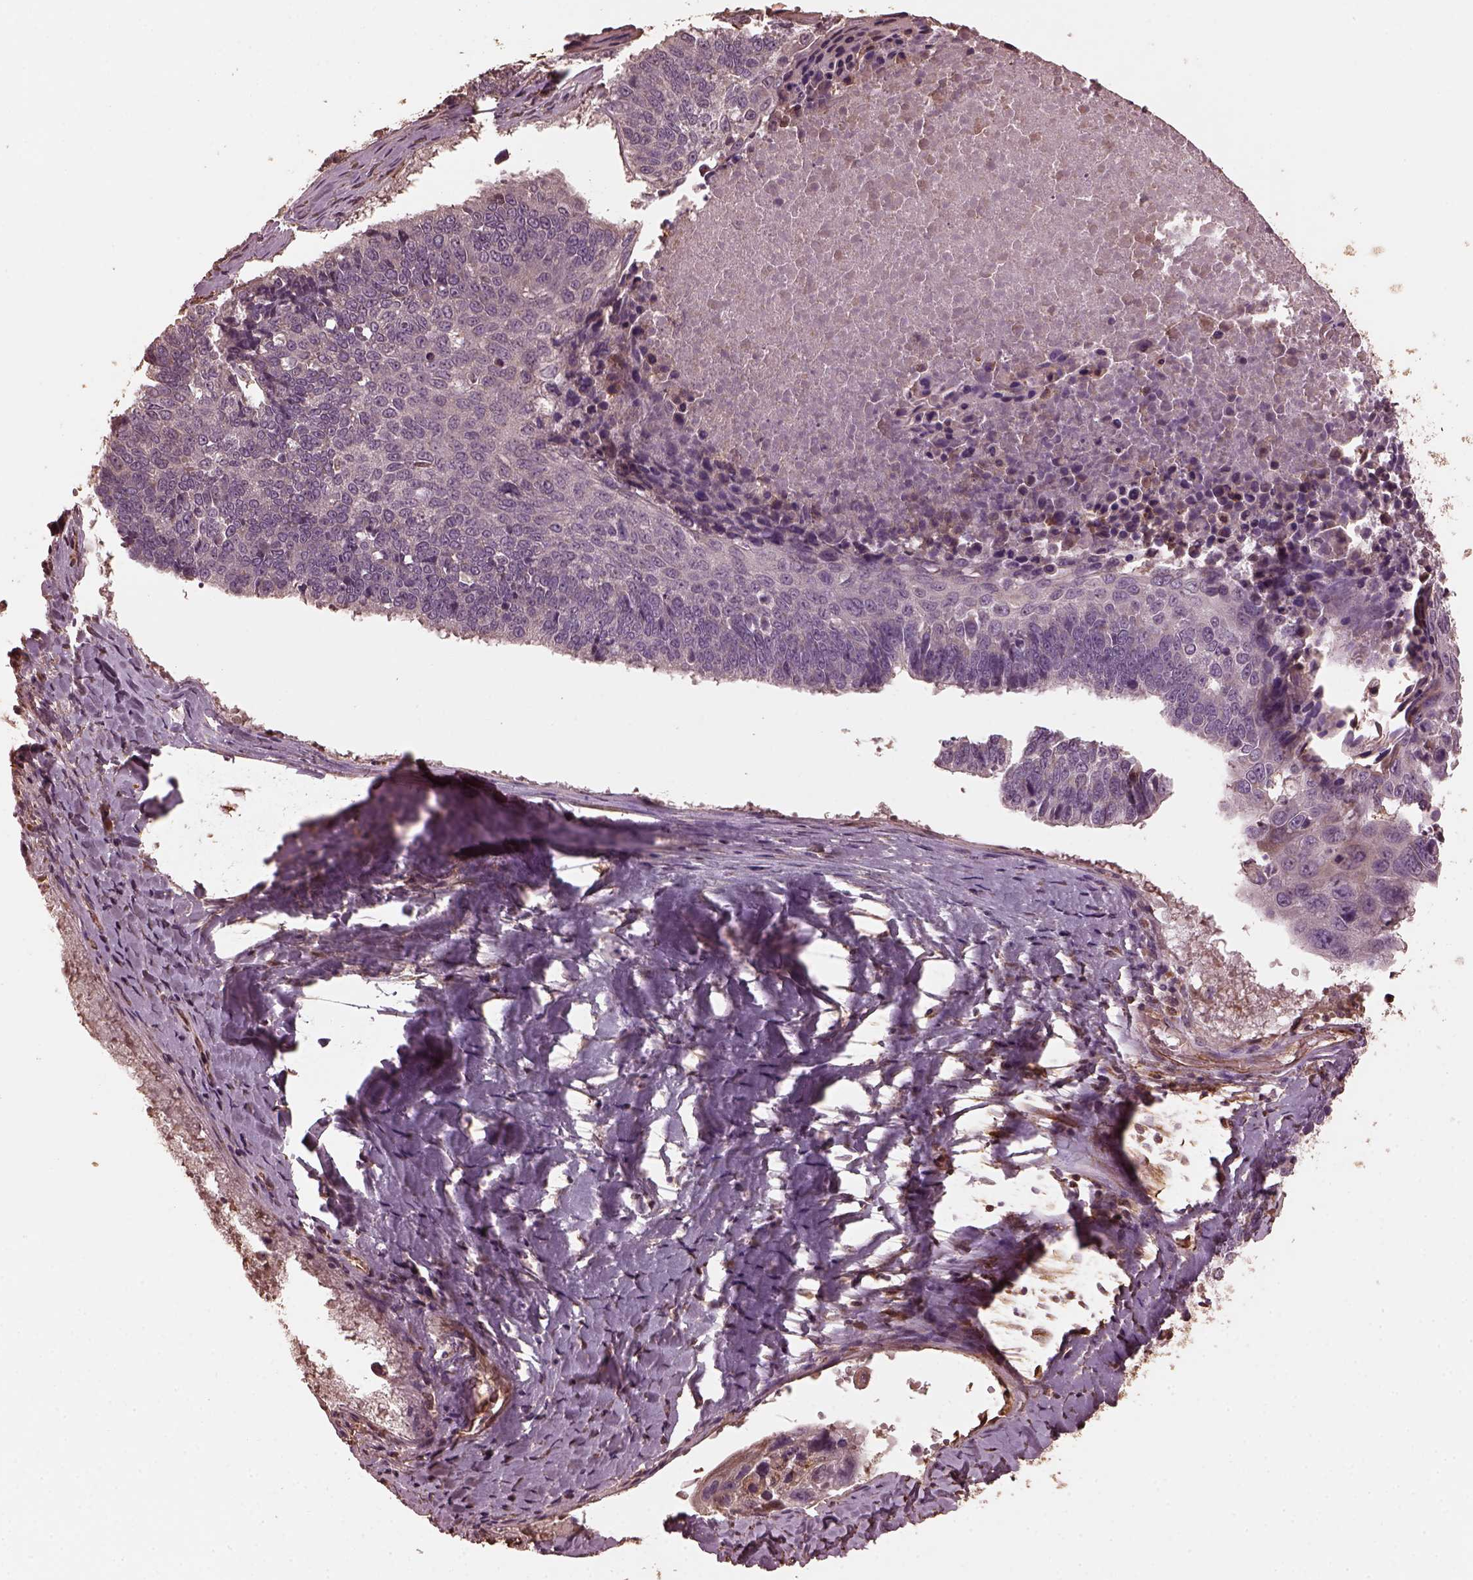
{"staining": {"intensity": "negative", "quantity": "none", "location": "none"}, "tissue": "lung cancer", "cell_type": "Tumor cells", "image_type": "cancer", "snomed": [{"axis": "morphology", "description": "Squamous cell carcinoma, NOS"}, {"axis": "topography", "description": "Lung"}], "caption": "The image reveals no staining of tumor cells in lung cancer (squamous cell carcinoma).", "gene": "GTPBP1", "patient": {"sex": "male", "age": 73}}